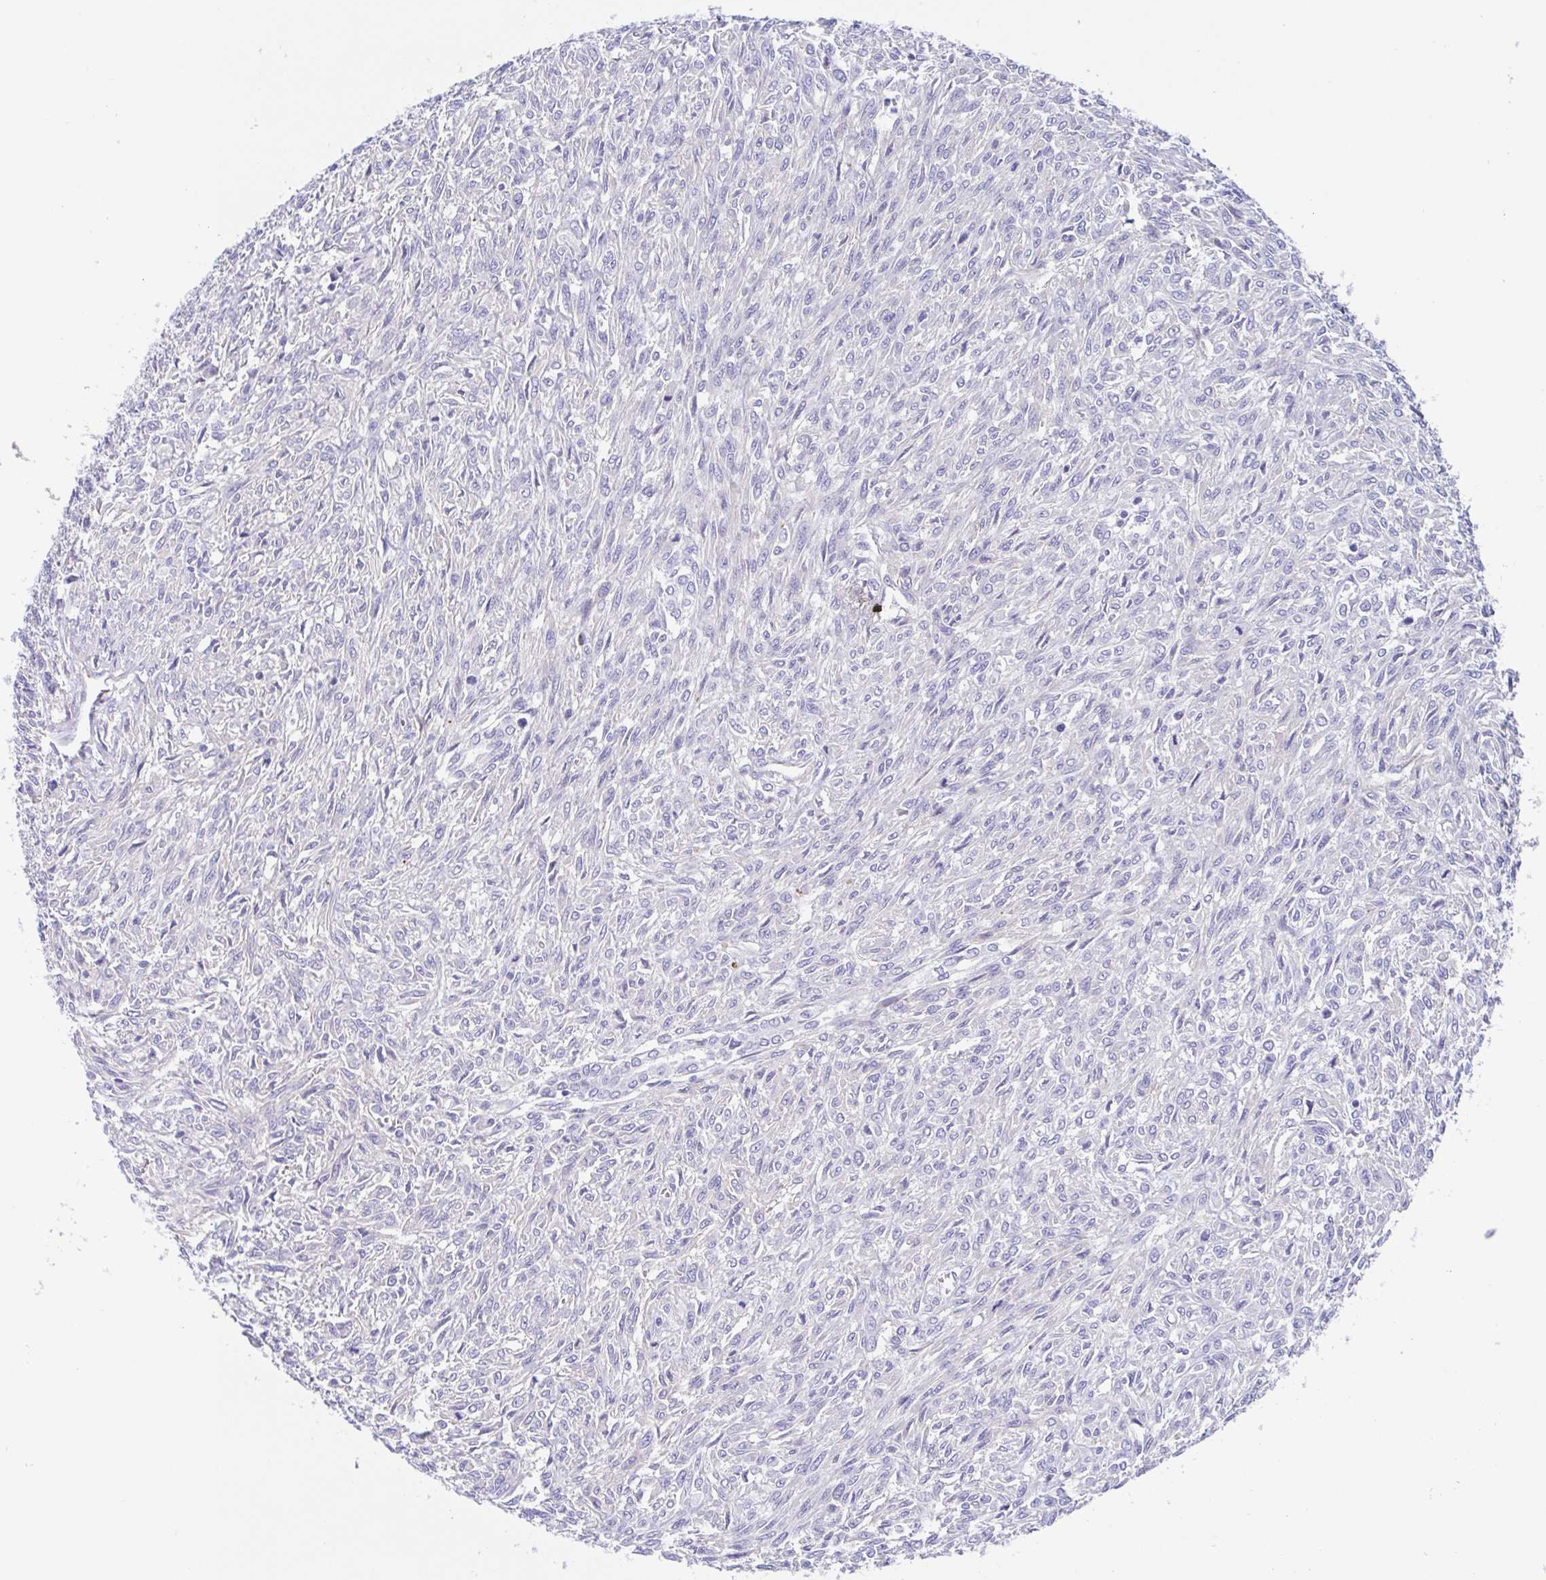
{"staining": {"intensity": "negative", "quantity": "none", "location": "none"}, "tissue": "renal cancer", "cell_type": "Tumor cells", "image_type": "cancer", "snomed": [{"axis": "morphology", "description": "Adenocarcinoma, NOS"}, {"axis": "topography", "description": "Kidney"}], "caption": "An IHC photomicrograph of renal cancer is shown. There is no staining in tumor cells of renal cancer.", "gene": "MUCL3", "patient": {"sex": "male", "age": 58}}